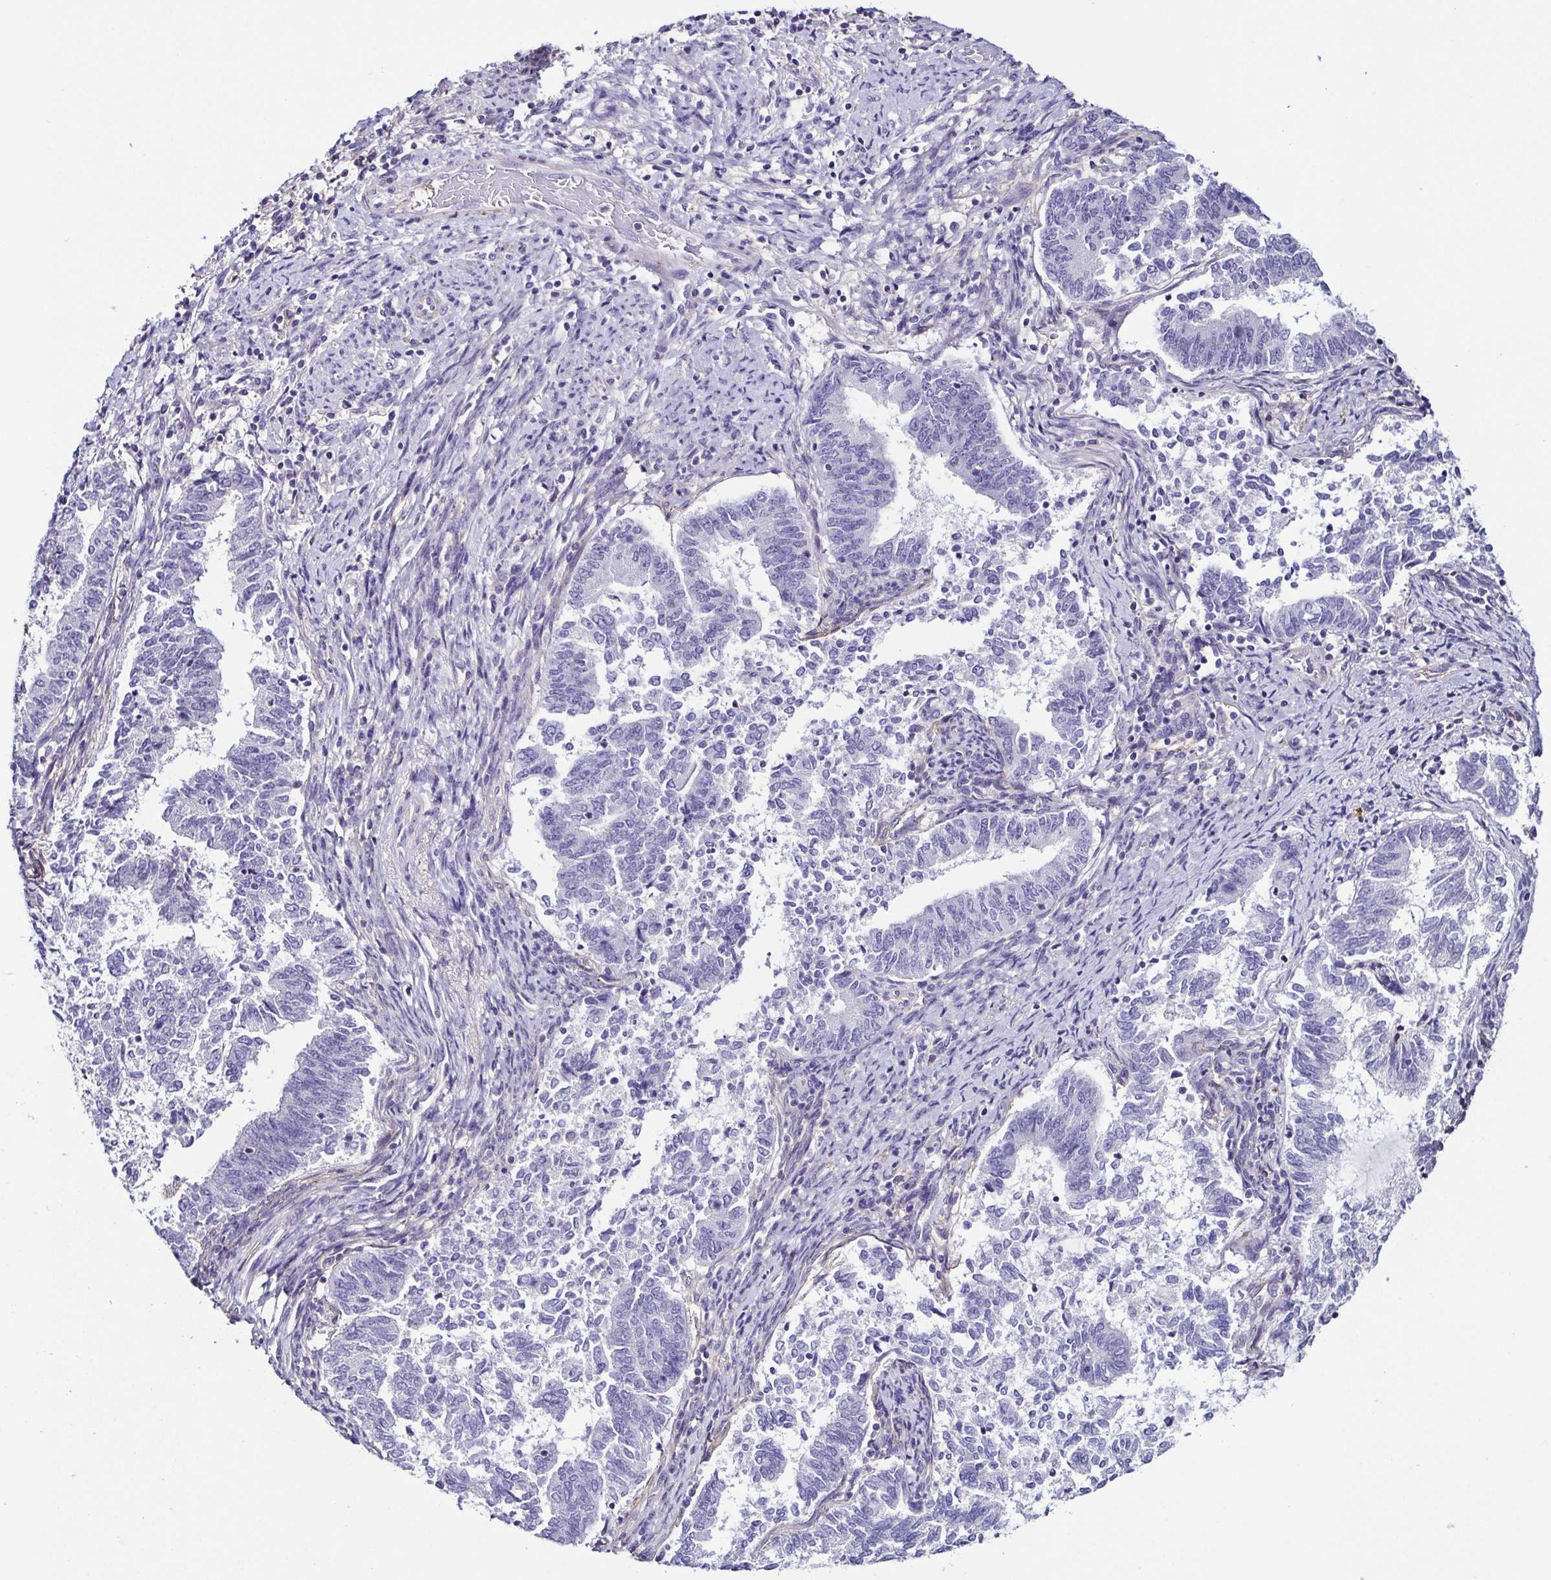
{"staining": {"intensity": "negative", "quantity": "none", "location": "none"}, "tissue": "endometrial cancer", "cell_type": "Tumor cells", "image_type": "cancer", "snomed": [{"axis": "morphology", "description": "Adenocarcinoma, NOS"}, {"axis": "topography", "description": "Endometrium"}], "caption": "The image demonstrates no significant positivity in tumor cells of adenocarcinoma (endometrial). (Stains: DAB (3,3'-diaminobenzidine) IHC with hematoxylin counter stain, Microscopy: brightfield microscopy at high magnification).", "gene": "TNNT2", "patient": {"sex": "female", "age": 65}}